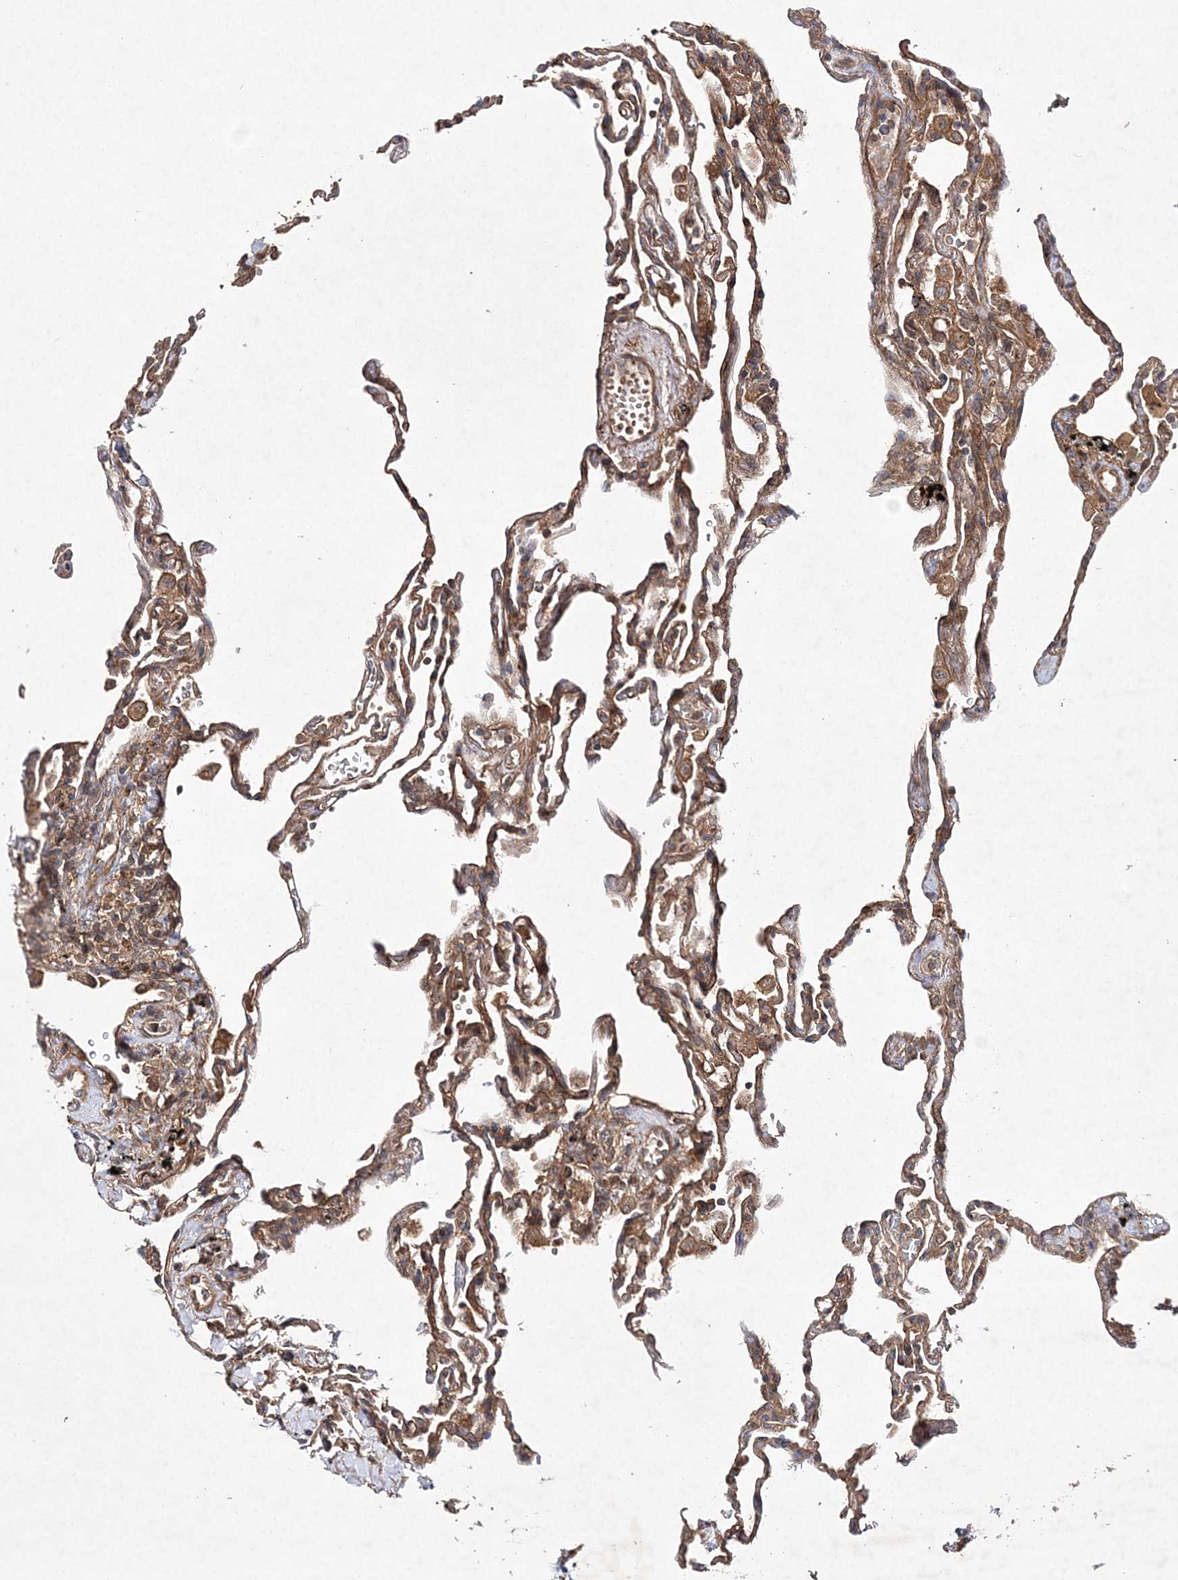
{"staining": {"intensity": "moderate", "quantity": ">75%", "location": "cytoplasmic/membranous"}, "tissue": "lung", "cell_type": "Alveolar cells", "image_type": "normal", "snomed": [{"axis": "morphology", "description": "Normal tissue, NOS"}, {"axis": "topography", "description": "Lung"}], "caption": "Immunohistochemical staining of unremarkable human lung exhibits >75% levels of moderate cytoplasmic/membranous protein positivity in approximately >75% of alveolar cells.", "gene": "TMEM9B", "patient": {"sex": "male", "age": 59}}